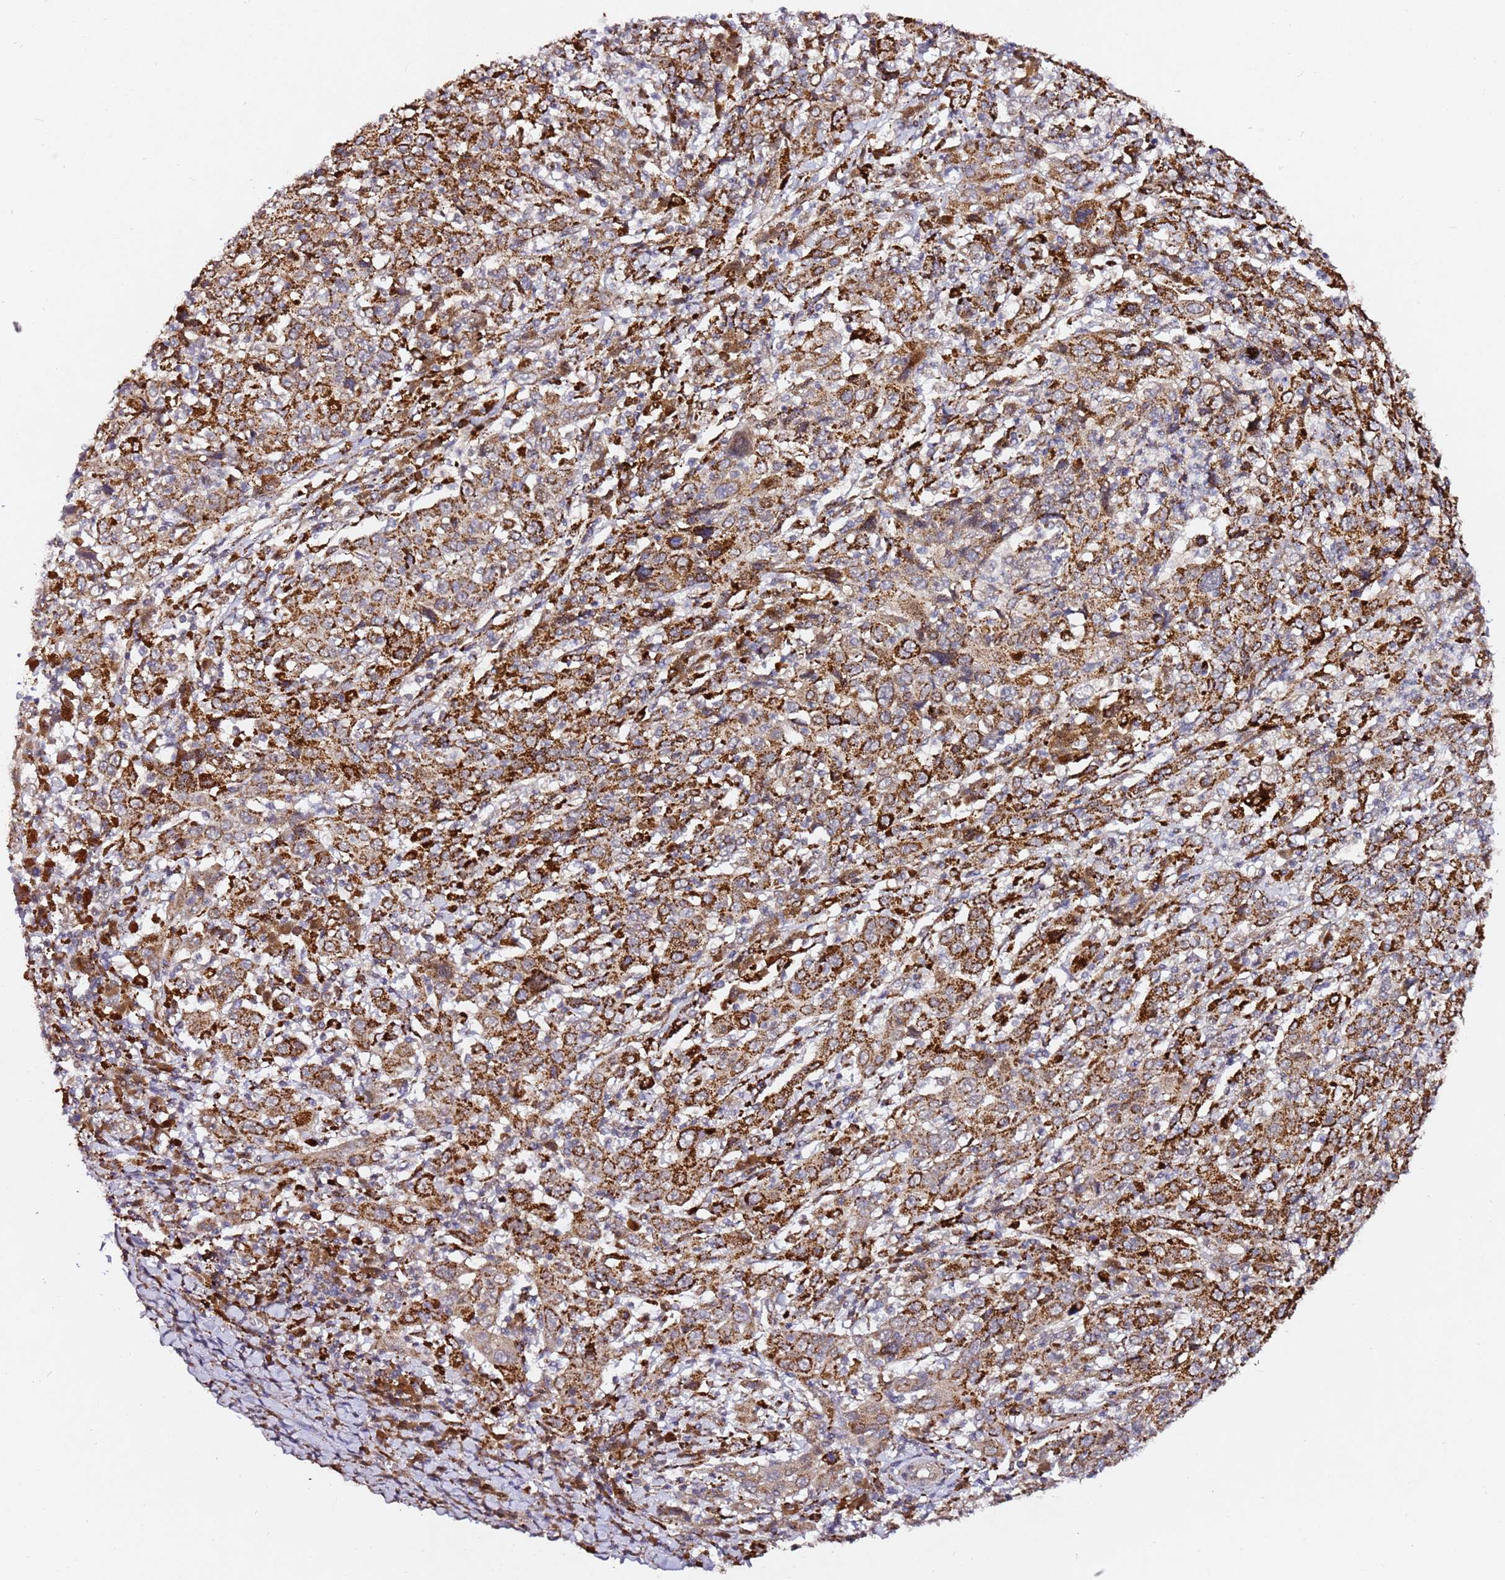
{"staining": {"intensity": "strong", "quantity": ">75%", "location": "cytoplasmic/membranous"}, "tissue": "cervical cancer", "cell_type": "Tumor cells", "image_type": "cancer", "snomed": [{"axis": "morphology", "description": "Squamous cell carcinoma, NOS"}, {"axis": "topography", "description": "Cervix"}], "caption": "DAB immunohistochemical staining of cervical cancer (squamous cell carcinoma) reveals strong cytoplasmic/membranous protein positivity in about >75% of tumor cells. Immunohistochemistry stains the protein of interest in brown and the nuclei are stained blue.", "gene": "ALG11", "patient": {"sex": "female", "age": 46}}